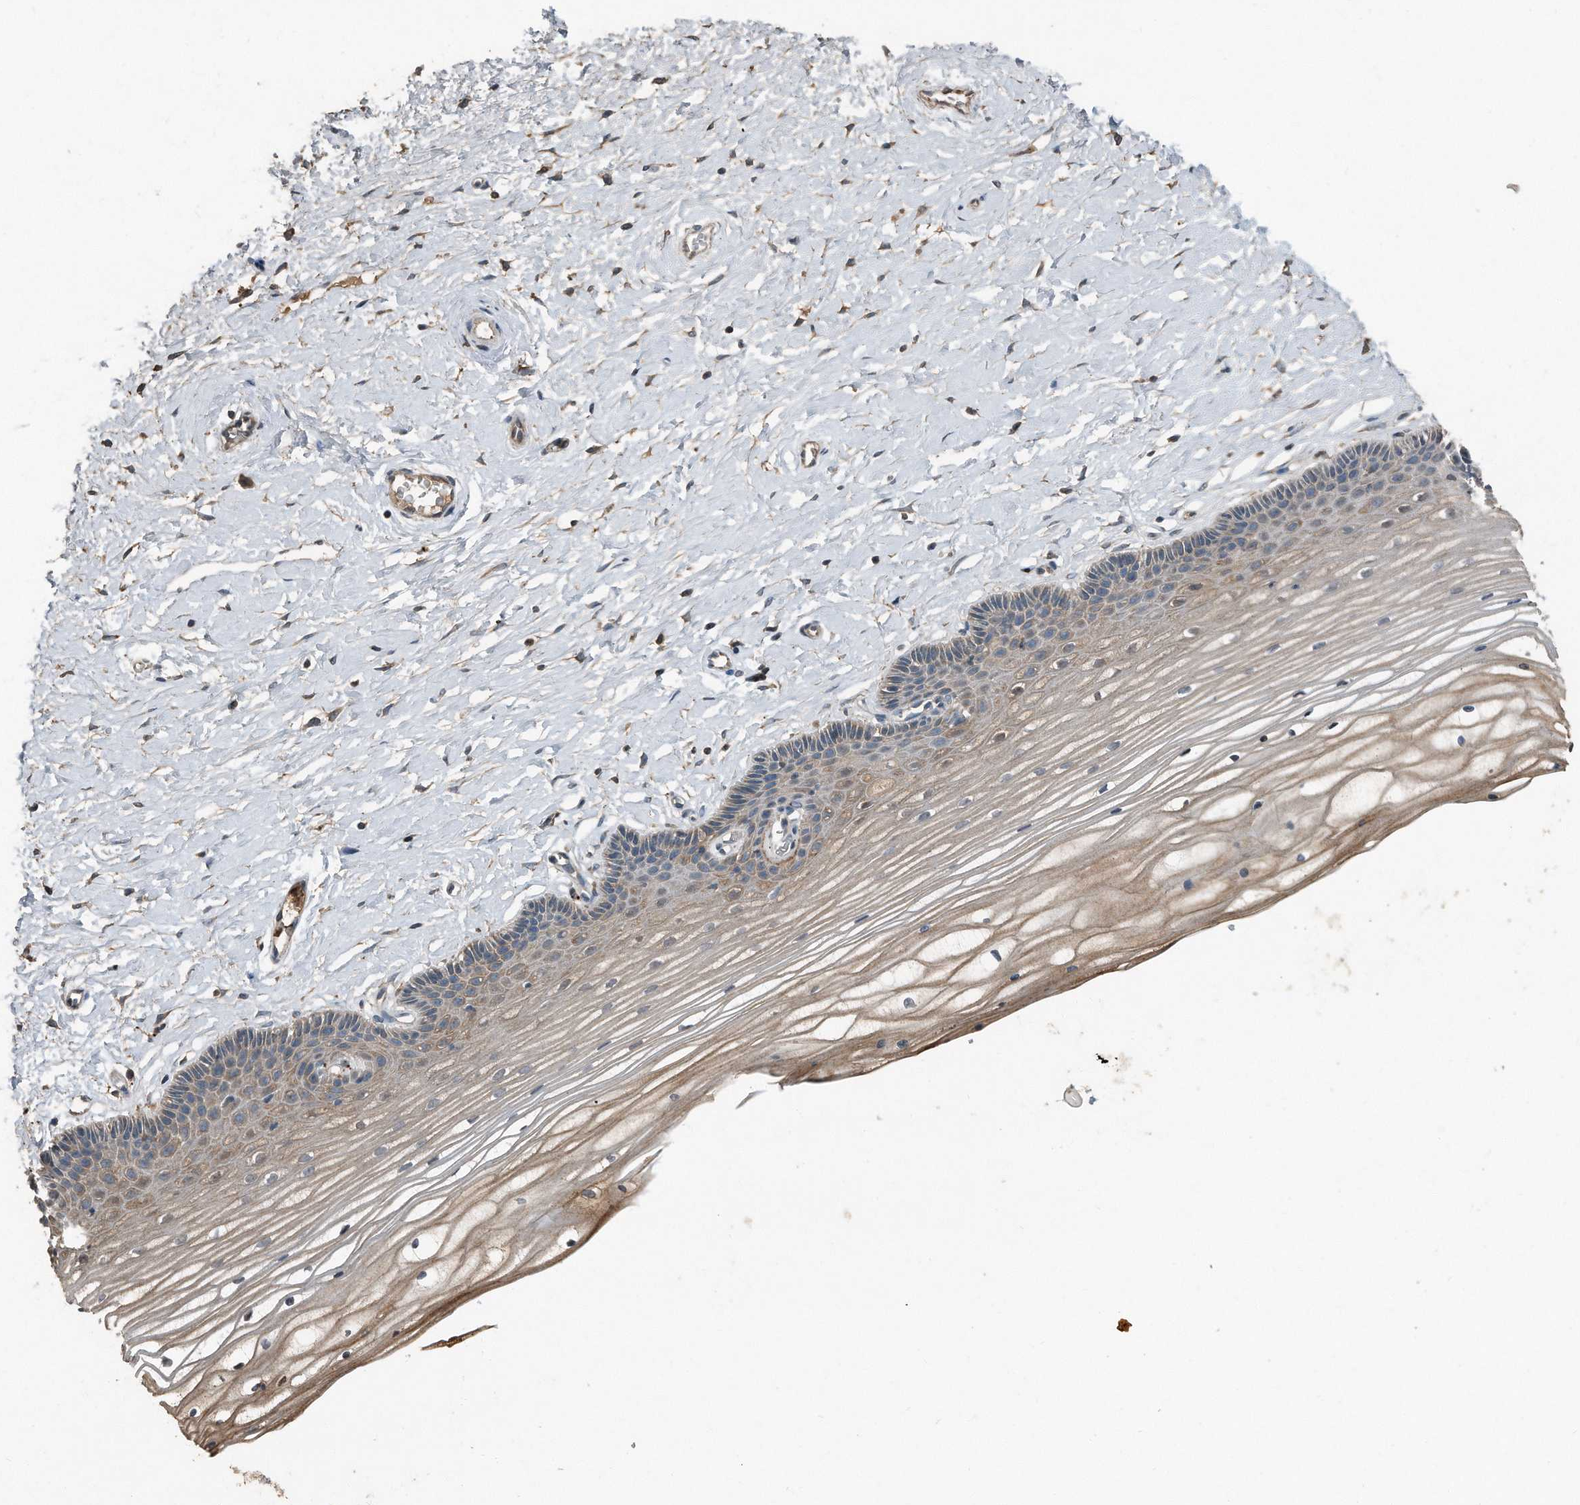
{"staining": {"intensity": "moderate", "quantity": ">75%", "location": "cytoplasmic/membranous"}, "tissue": "vagina", "cell_type": "Squamous epithelial cells", "image_type": "normal", "snomed": [{"axis": "morphology", "description": "Normal tissue, NOS"}, {"axis": "topography", "description": "Vagina"}, {"axis": "topography", "description": "Cervix"}], "caption": "A micrograph of human vagina stained for a protein reveals moderate cytoplasmic/membranous brown staining in squamous epithelial cells. (brown staining indicates protein expression, while blue staining denotes nuclei).", "gene": "C9", "patient": {"sex": "female", "age": 40}}